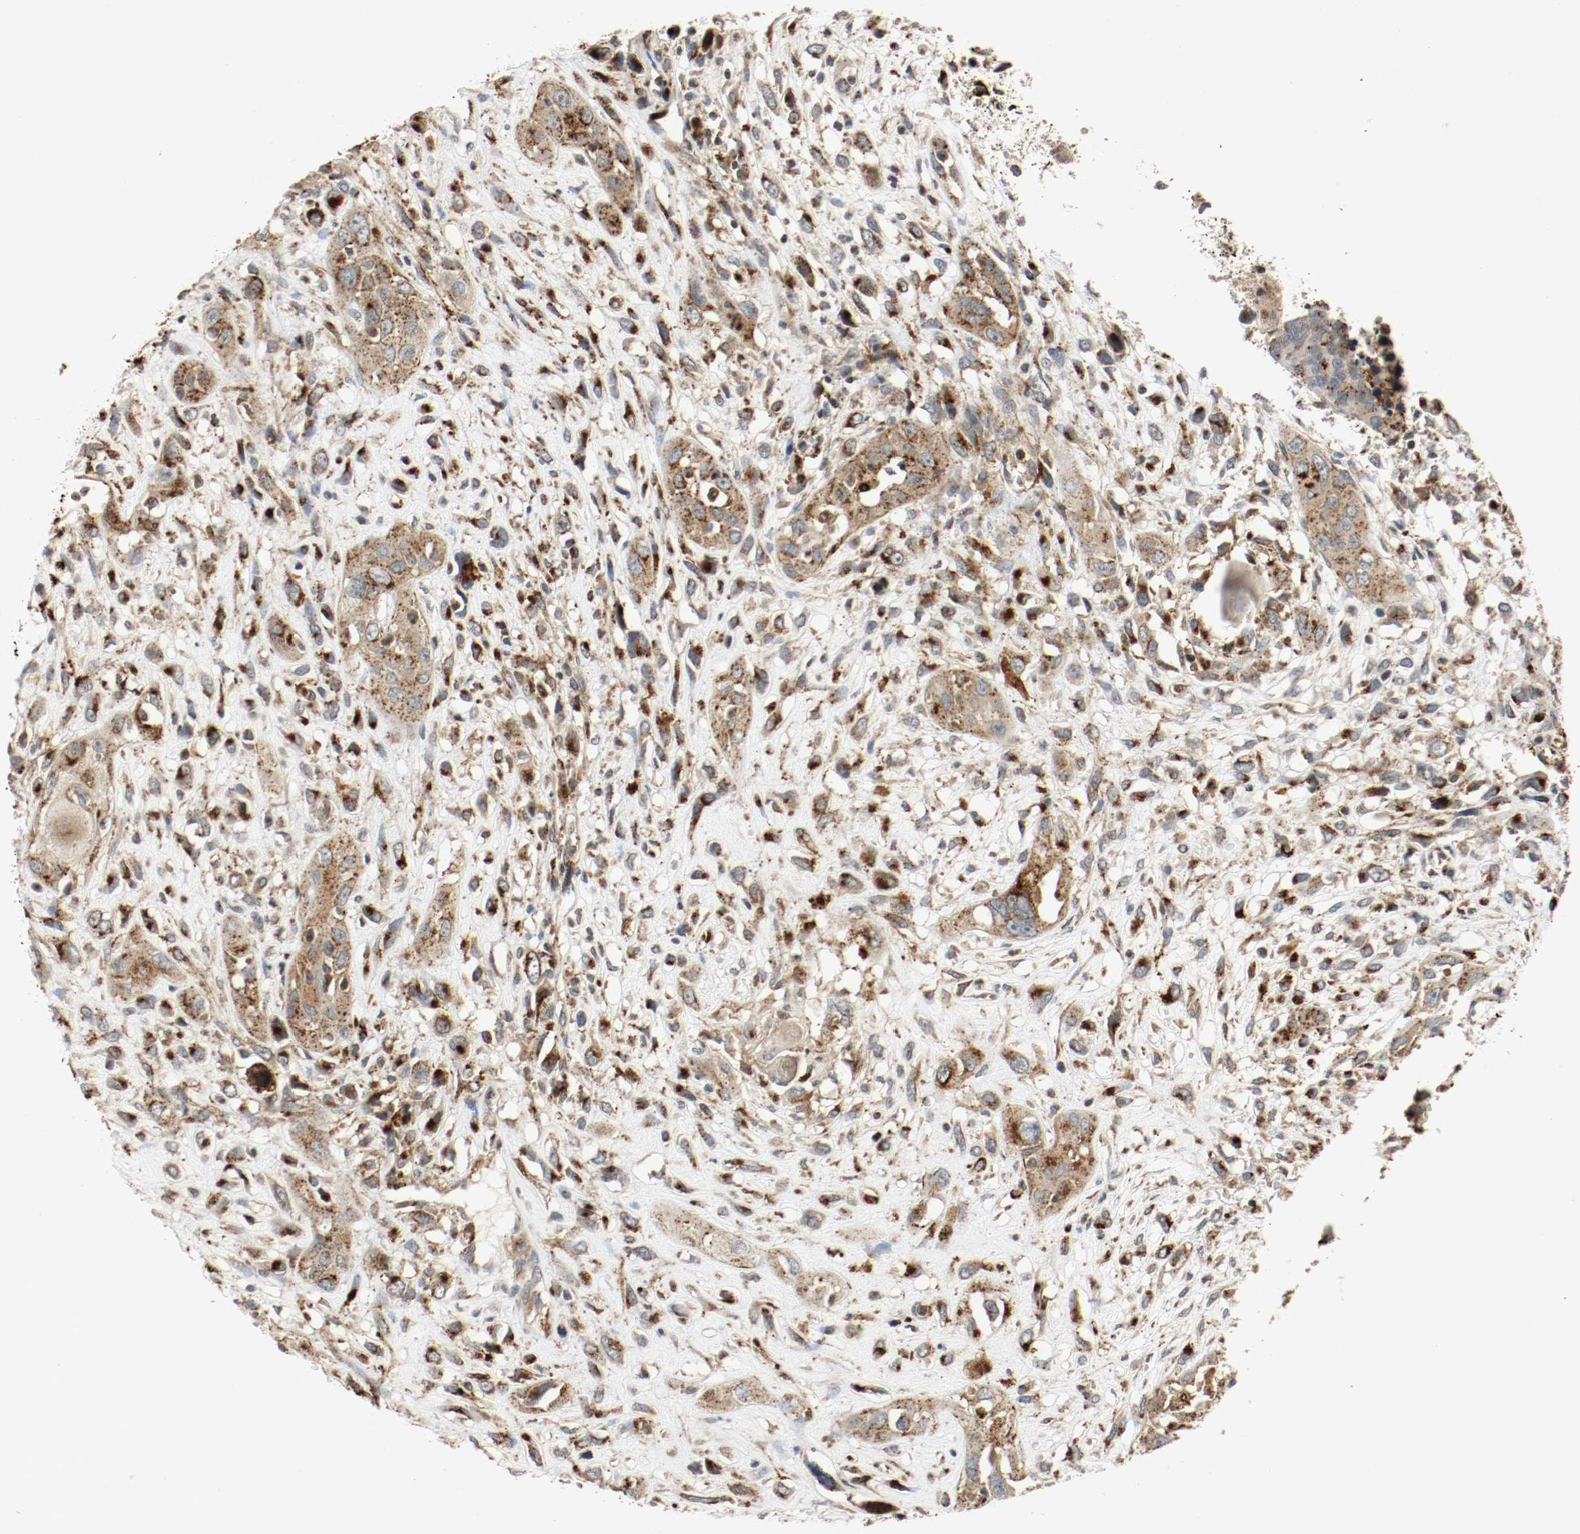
{"staining": {"intensity": "moderate", "quantity": ">75%", "location": "cytoplasmic/membranous"}, "tissue": "head and neck cancer", "cell_type": "Tumor cells", "image_type": "cancer", "snomed": [{"axis": "morphology", "description": "Necrosis, NOS"}, {"axis": "morphology", "description": "Neoplasm, malignant, NOS"}, {"axis": "topography", "description": "Salivary gland"}, {"axis": "topography", "description": "Head-Neck"}], "caption": "Brown immunohistochemical staining in human head and neck neoplasm (malignant) shows moderate cytoplasmic/membranous staining in about >75% of tumor cells.", "gene": "LAMP2", "patient": {"sex": "male", "age": 43}}